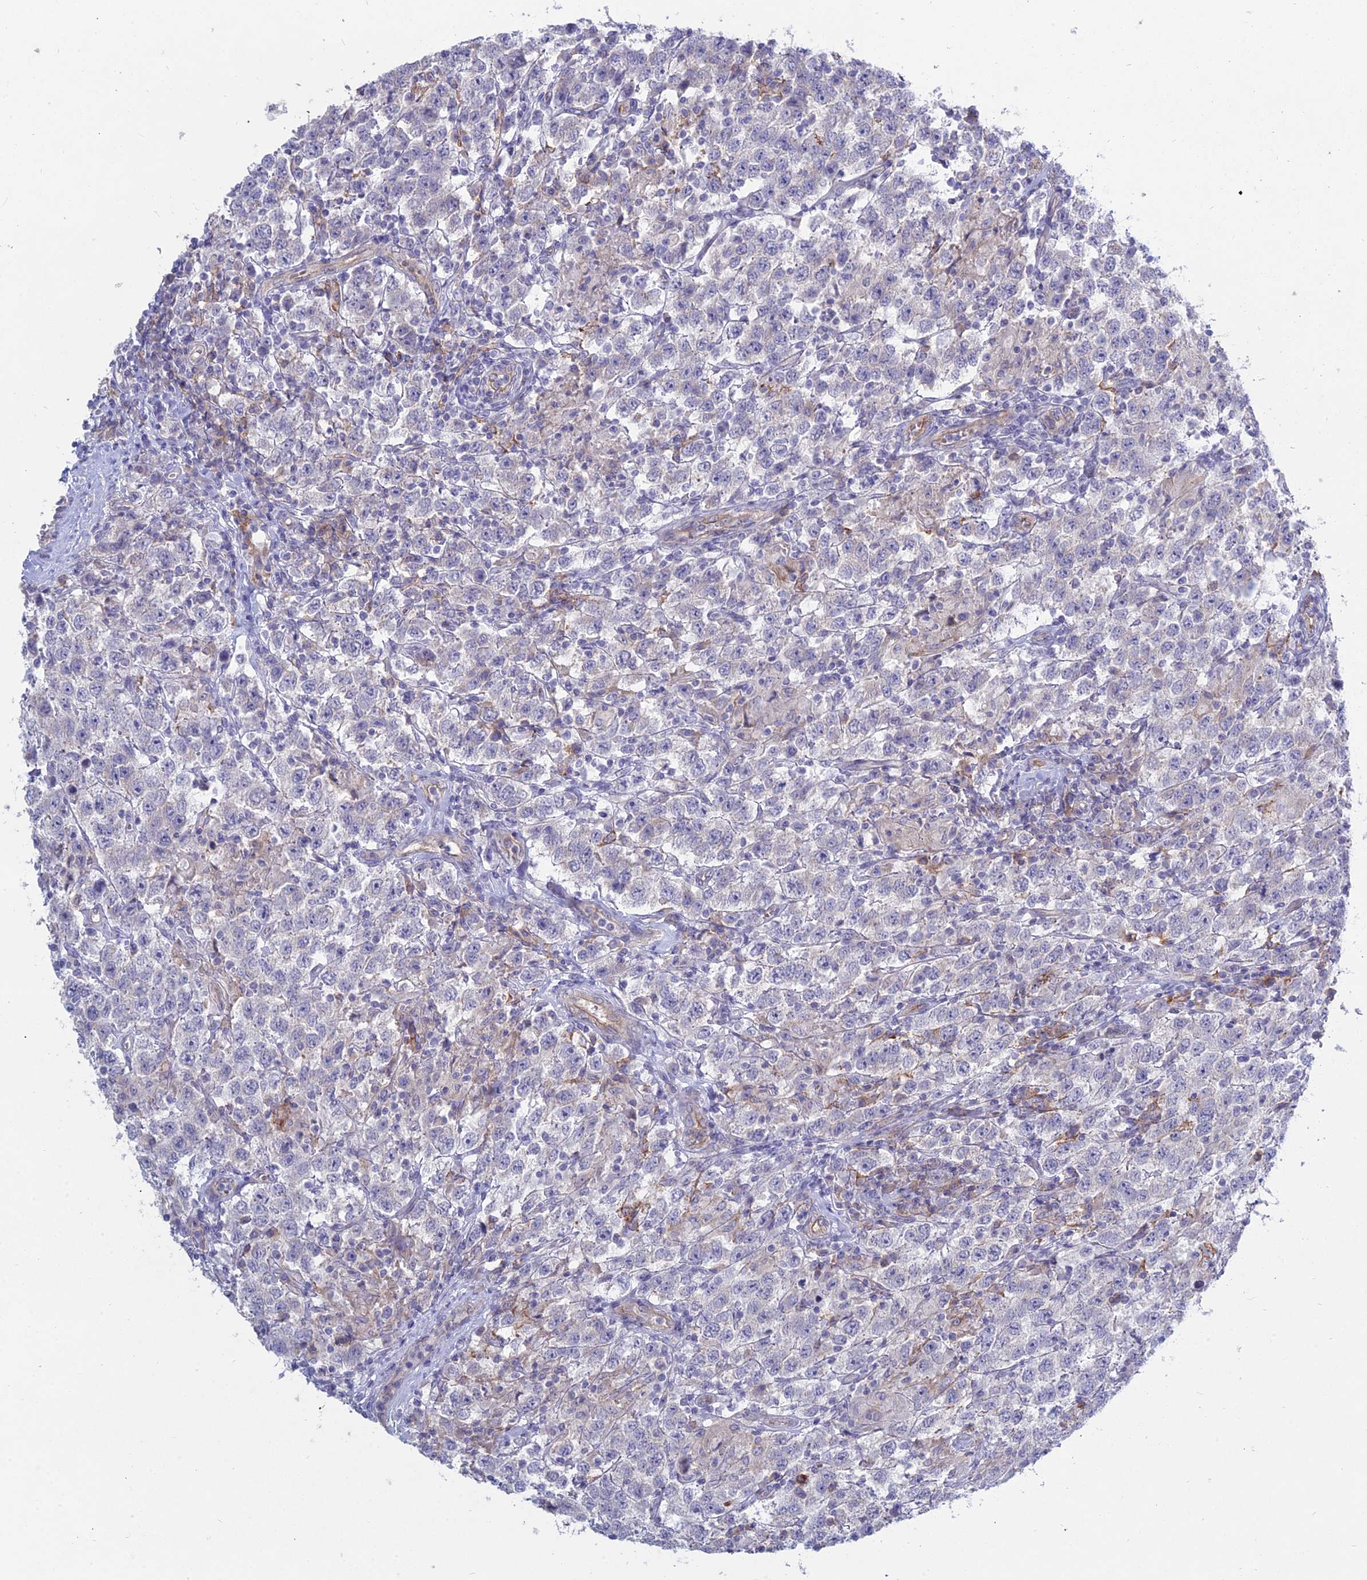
{"staining": {"intensity": "negative", "quantity": "none", "location": "none"}, "tissue": "testis cancer", "cell_type": "Tumor cells", "image_type": "cancer", "snomed": [{"axis": "morphology", "description": "Seminoma, NOS"}, {"axis": "topography", "description": "Testis"}], "caption": "This is an IHC histopathology image of human testis cancer (seminoma). There is no expression in tumor cells.", "gene": "MYO5B", "patient": {"sex": "male", "age": 41}}